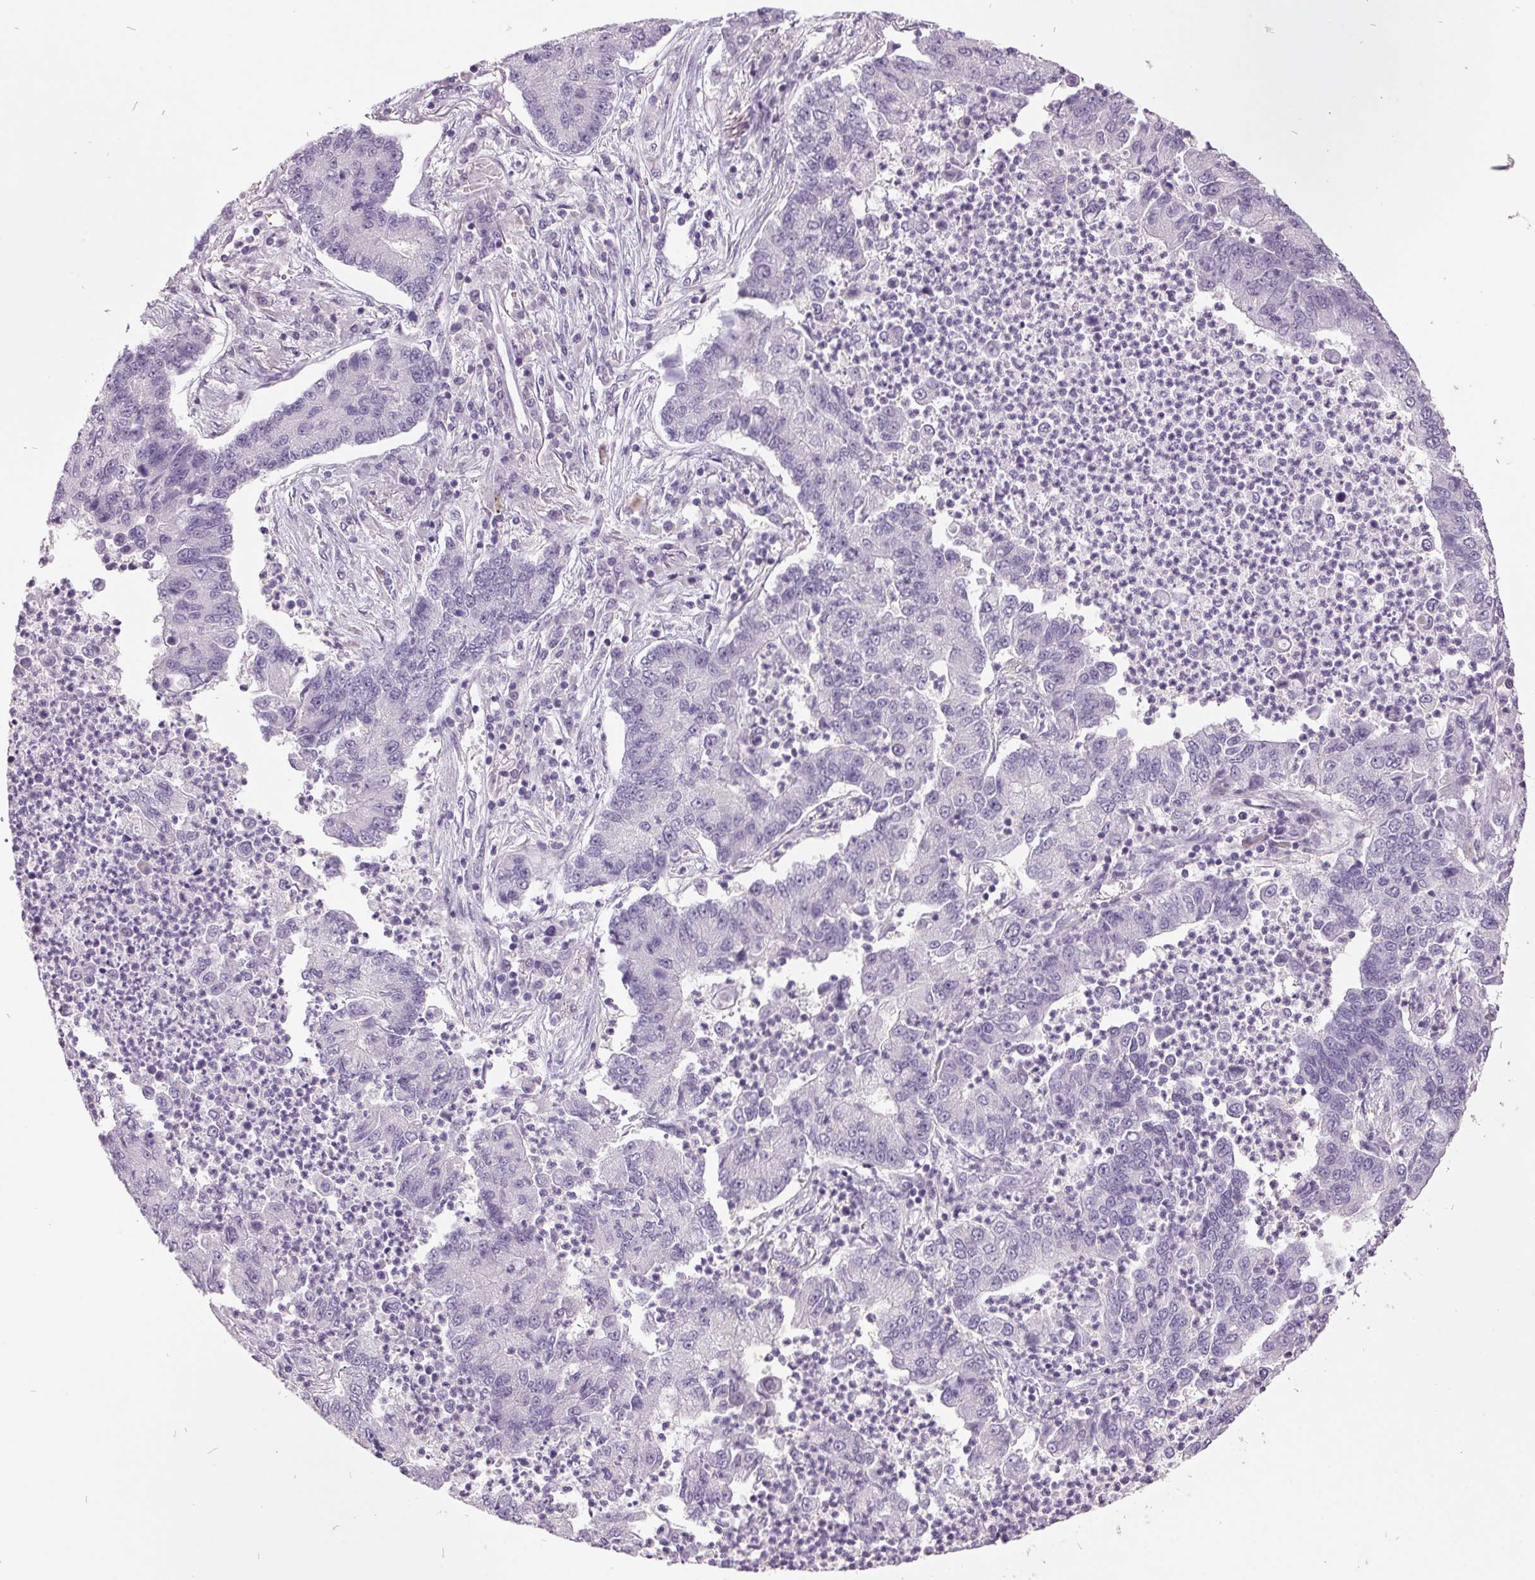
{"staining": {"intensity": "negative", "quantity": "none", "location": "none"}, "tissue": "lung cancer", "cell_type": "Tumor cells", "image_type": "cancer", "snomed": [{"axis": "morphology", "description": "Adenocarcinoma, NOS"}, {"axis": "topography", "description": "Lung"}], "caption": "Histopathology image shows no significant protein staining in tumor cells of lung cancer (adenocarcinoma). (Brightfield microscopy of DAB (3,3'-diaminobenzidine) immunohistochemistry (IHC) at high magnification).", "gene": "C2orf16", "patient": {"sex": "female", "age": 57}}